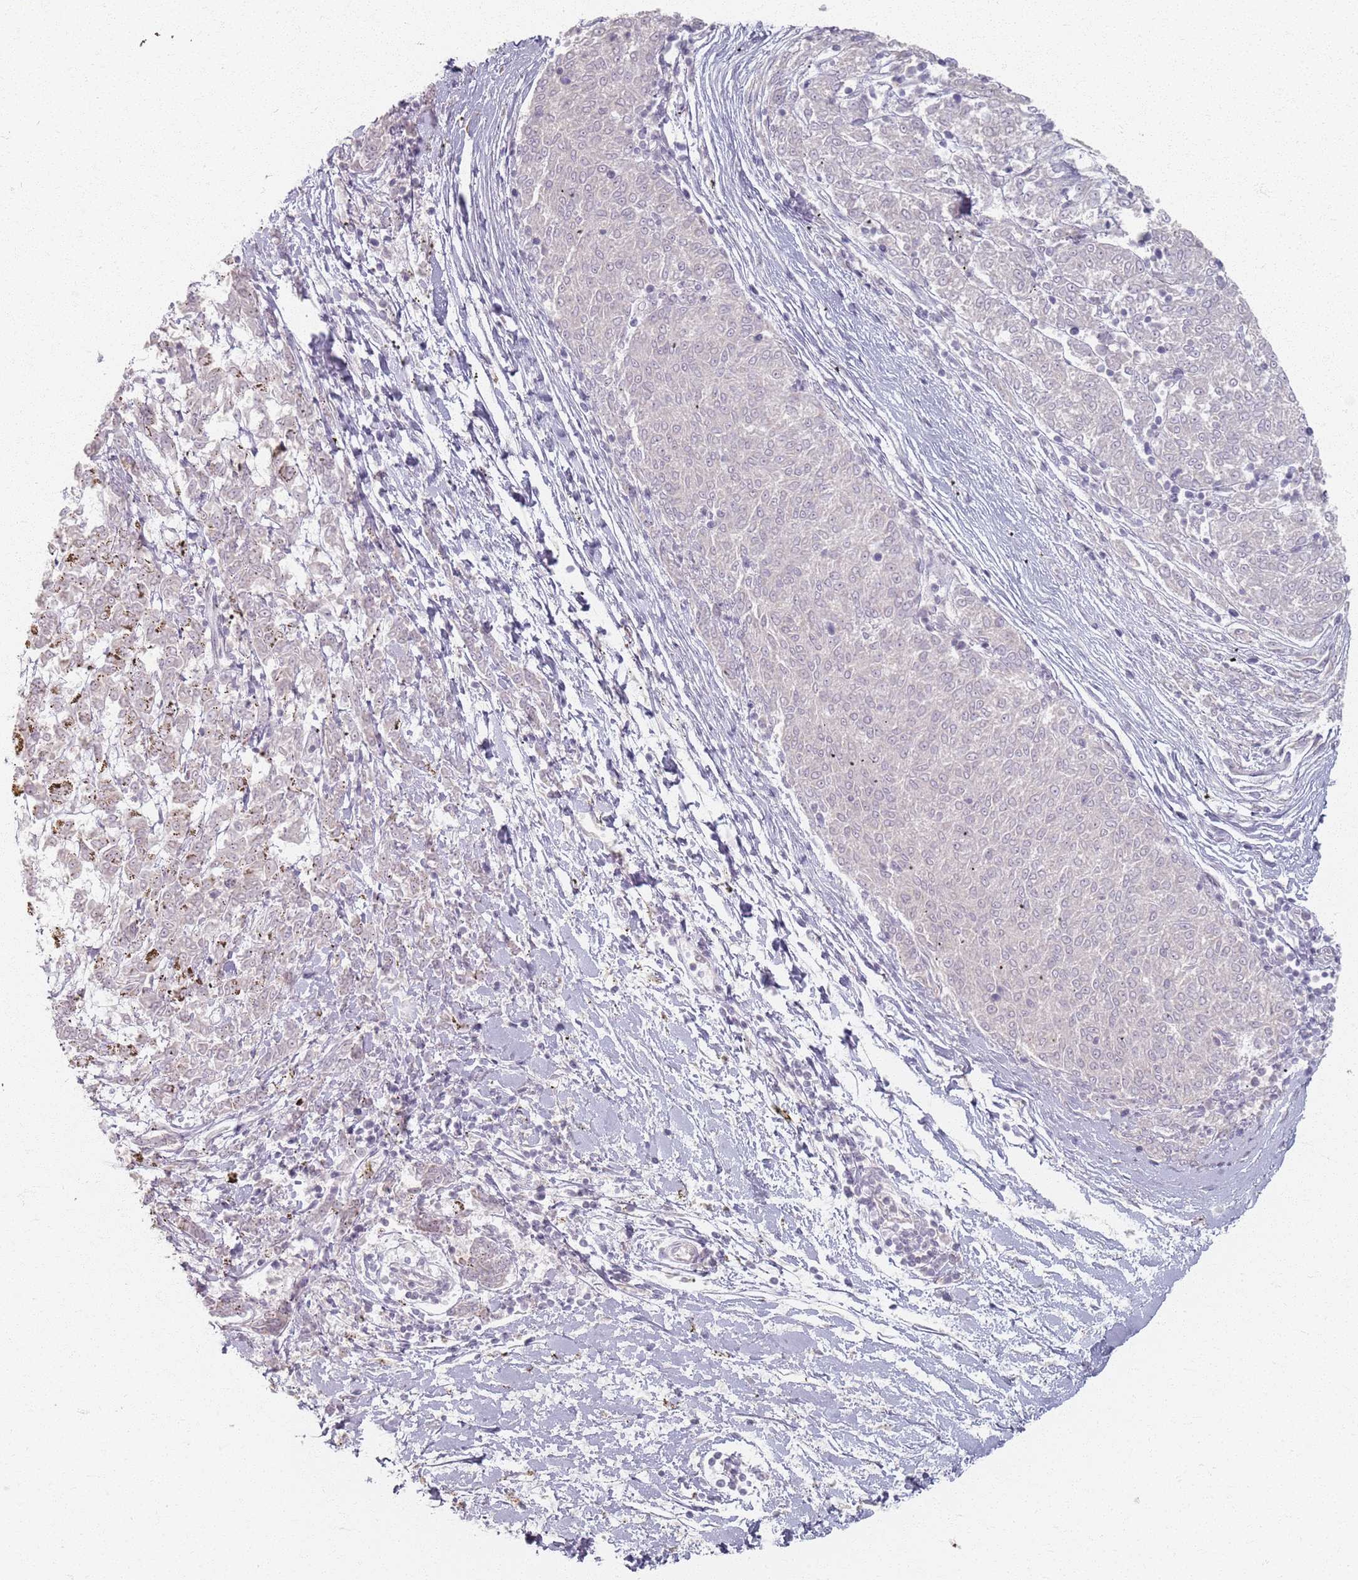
{"staining": {"intensity": "negative", "quantity": "none", "location": "none"}, "tissue": "melanoma", "cell_type": "Tumor cells", "image_type": "cancer", "snomed": [{"axis": "morphology", "description": "Malignant melanoma, NOS"}, {"axis": "topography", "description": "Skin"}], "caption": "IHC histopathology image of malignant melanoma stained for a protein (brown), which shows no expression in tumor cells.", "gene": "PKD2L2", "patient": {"sex": "female", "age": 72}}